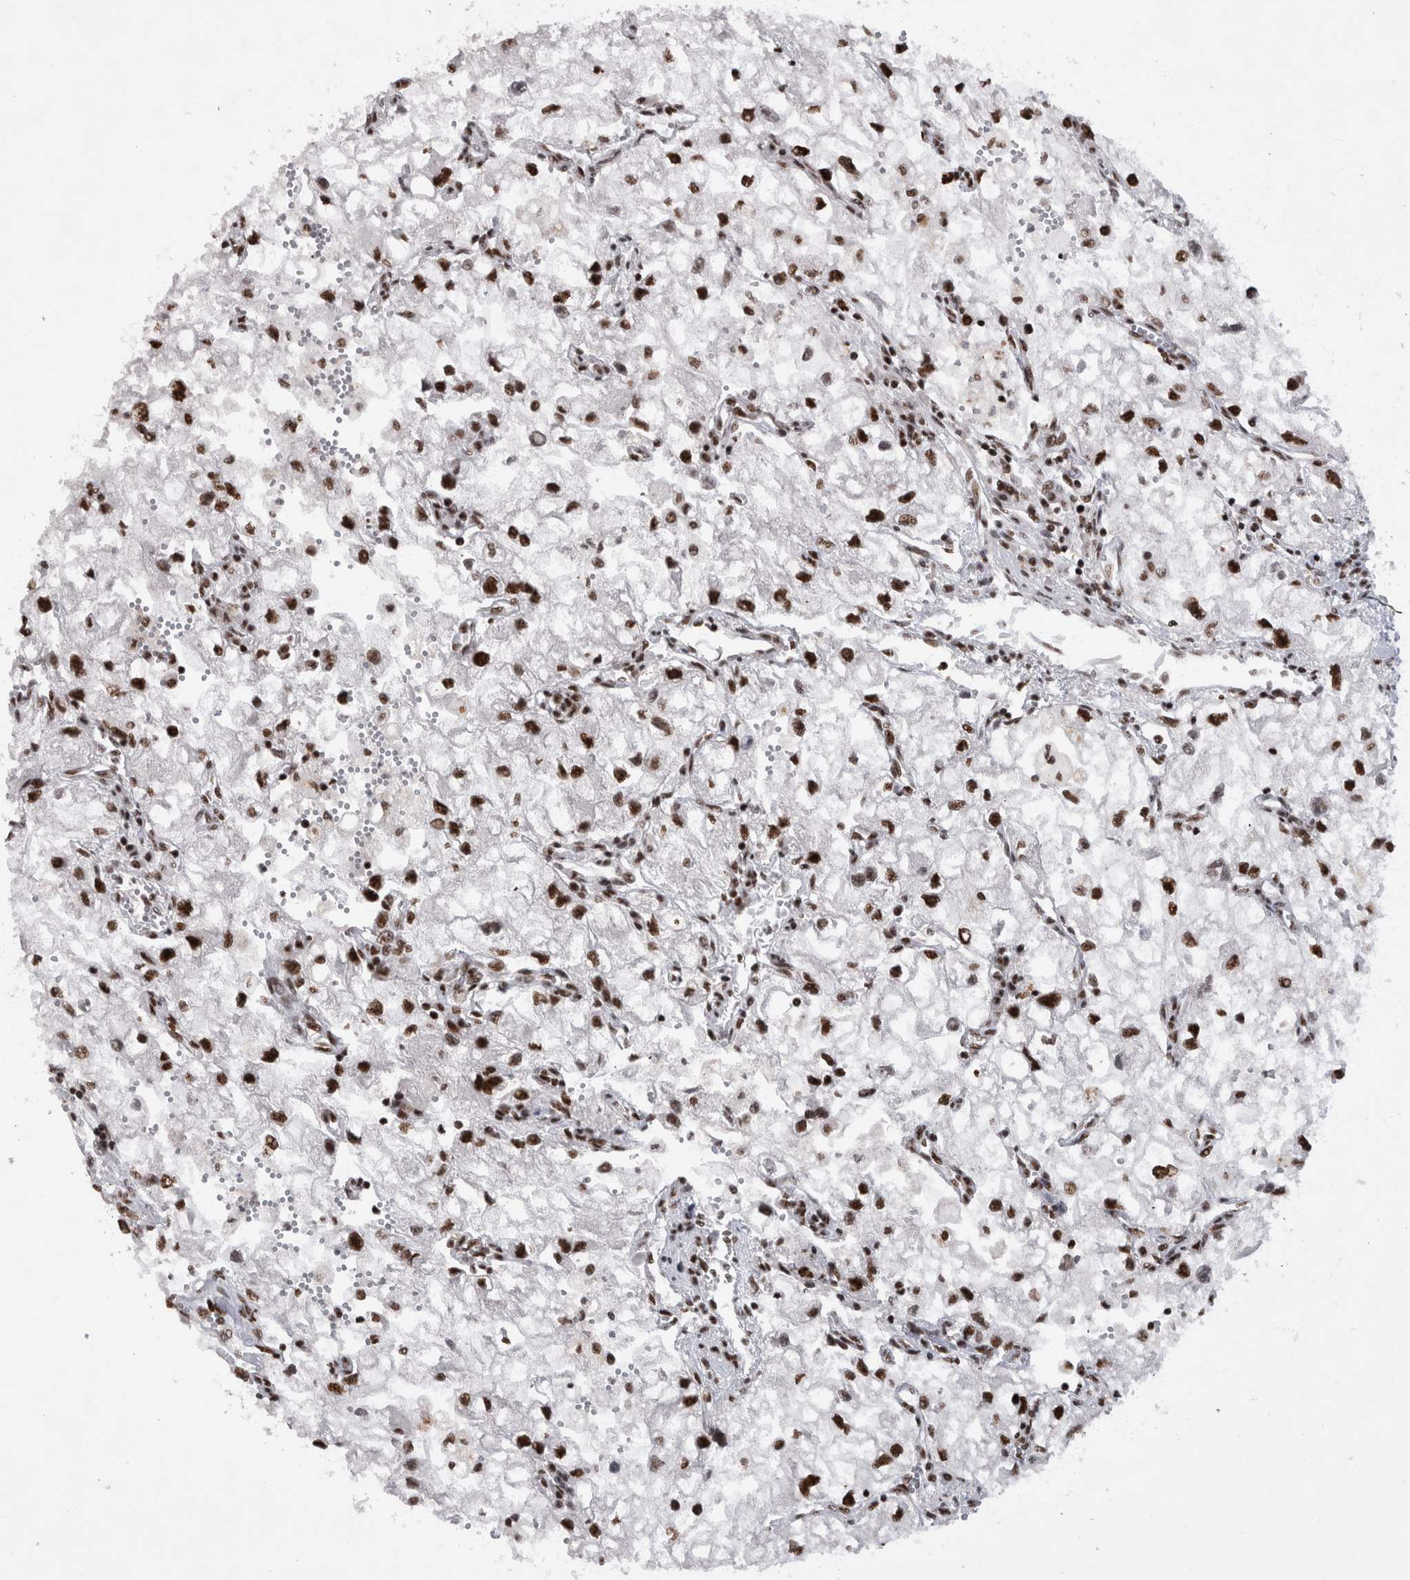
{"staining": {"intensity": "strong", "quantity": ">75%", "location": "nuclear"}, "tissue": "renal cancer", "cell_type": "Tumor cells", "image_type": "cancer", "snomed": [{"axis": "morphology", "description": "Adenocarcinoma, NOS"}, {"axis": "topography", "description": "Kidney"}], "caption": "A brown stain shows strong nuclear positivity of a protein in human adenocarcinoma (renal) tumor cells.", "gene": "CDK11A", "patient": {"sex": "female", "age": 70}}